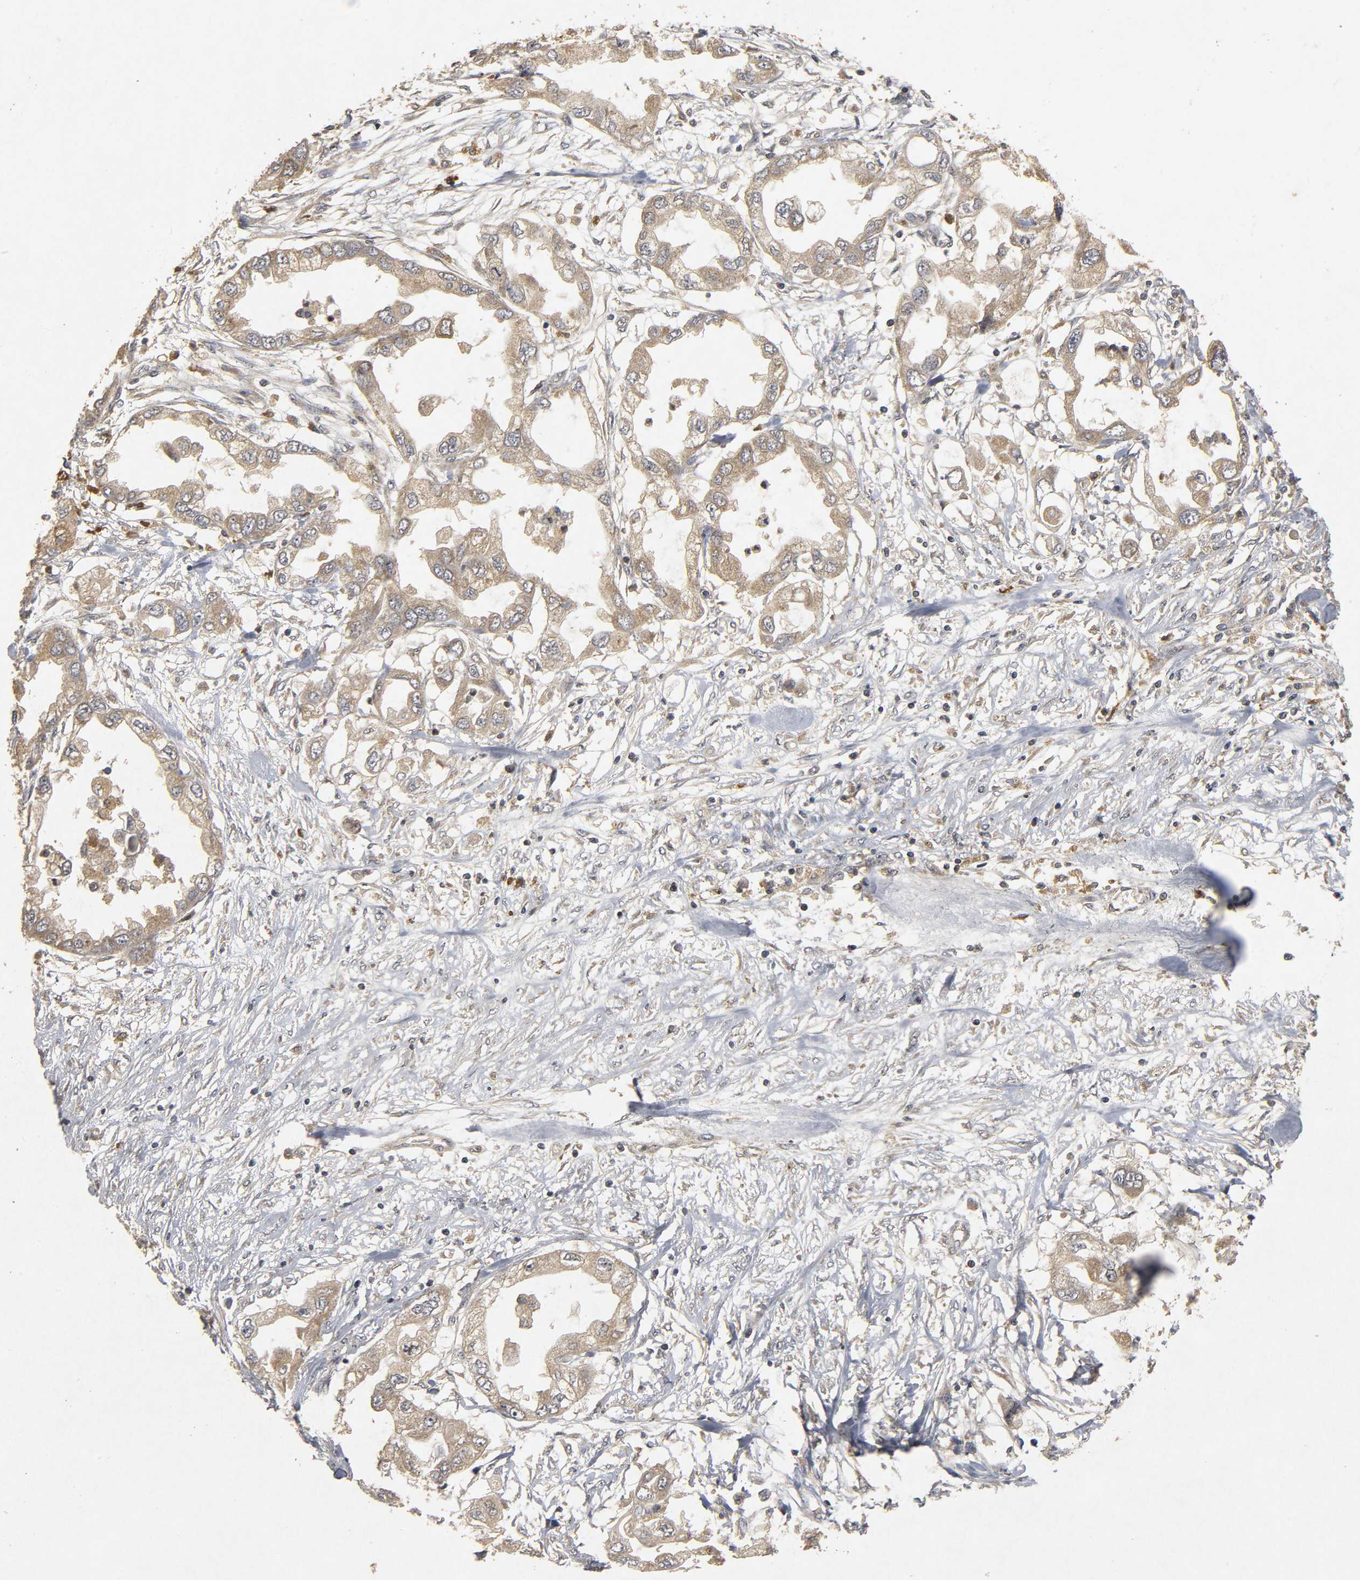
{"staining": {"intensity": "weak", "quantity": "25%-75%", "location": "cytoplasmic/membranous"}, "tissue": "endometrial cancer", "cell_type": "Tumor cells", "image_type": "cancer", "snomed": [{"axis": "morphology", "description": "Adenocarcinoma, NOS"}, {"axis": "topography", "description": "Endometrium"}], "caption": "Human adenocarcinoma (endometrial) stained for a protein (brown) displays weak cytoplasmic/membranous positive expression in approximately 25%-75% of tumor cells.", "gene": "TRAF6", "patient": {"sex": "female", "age": 67}}